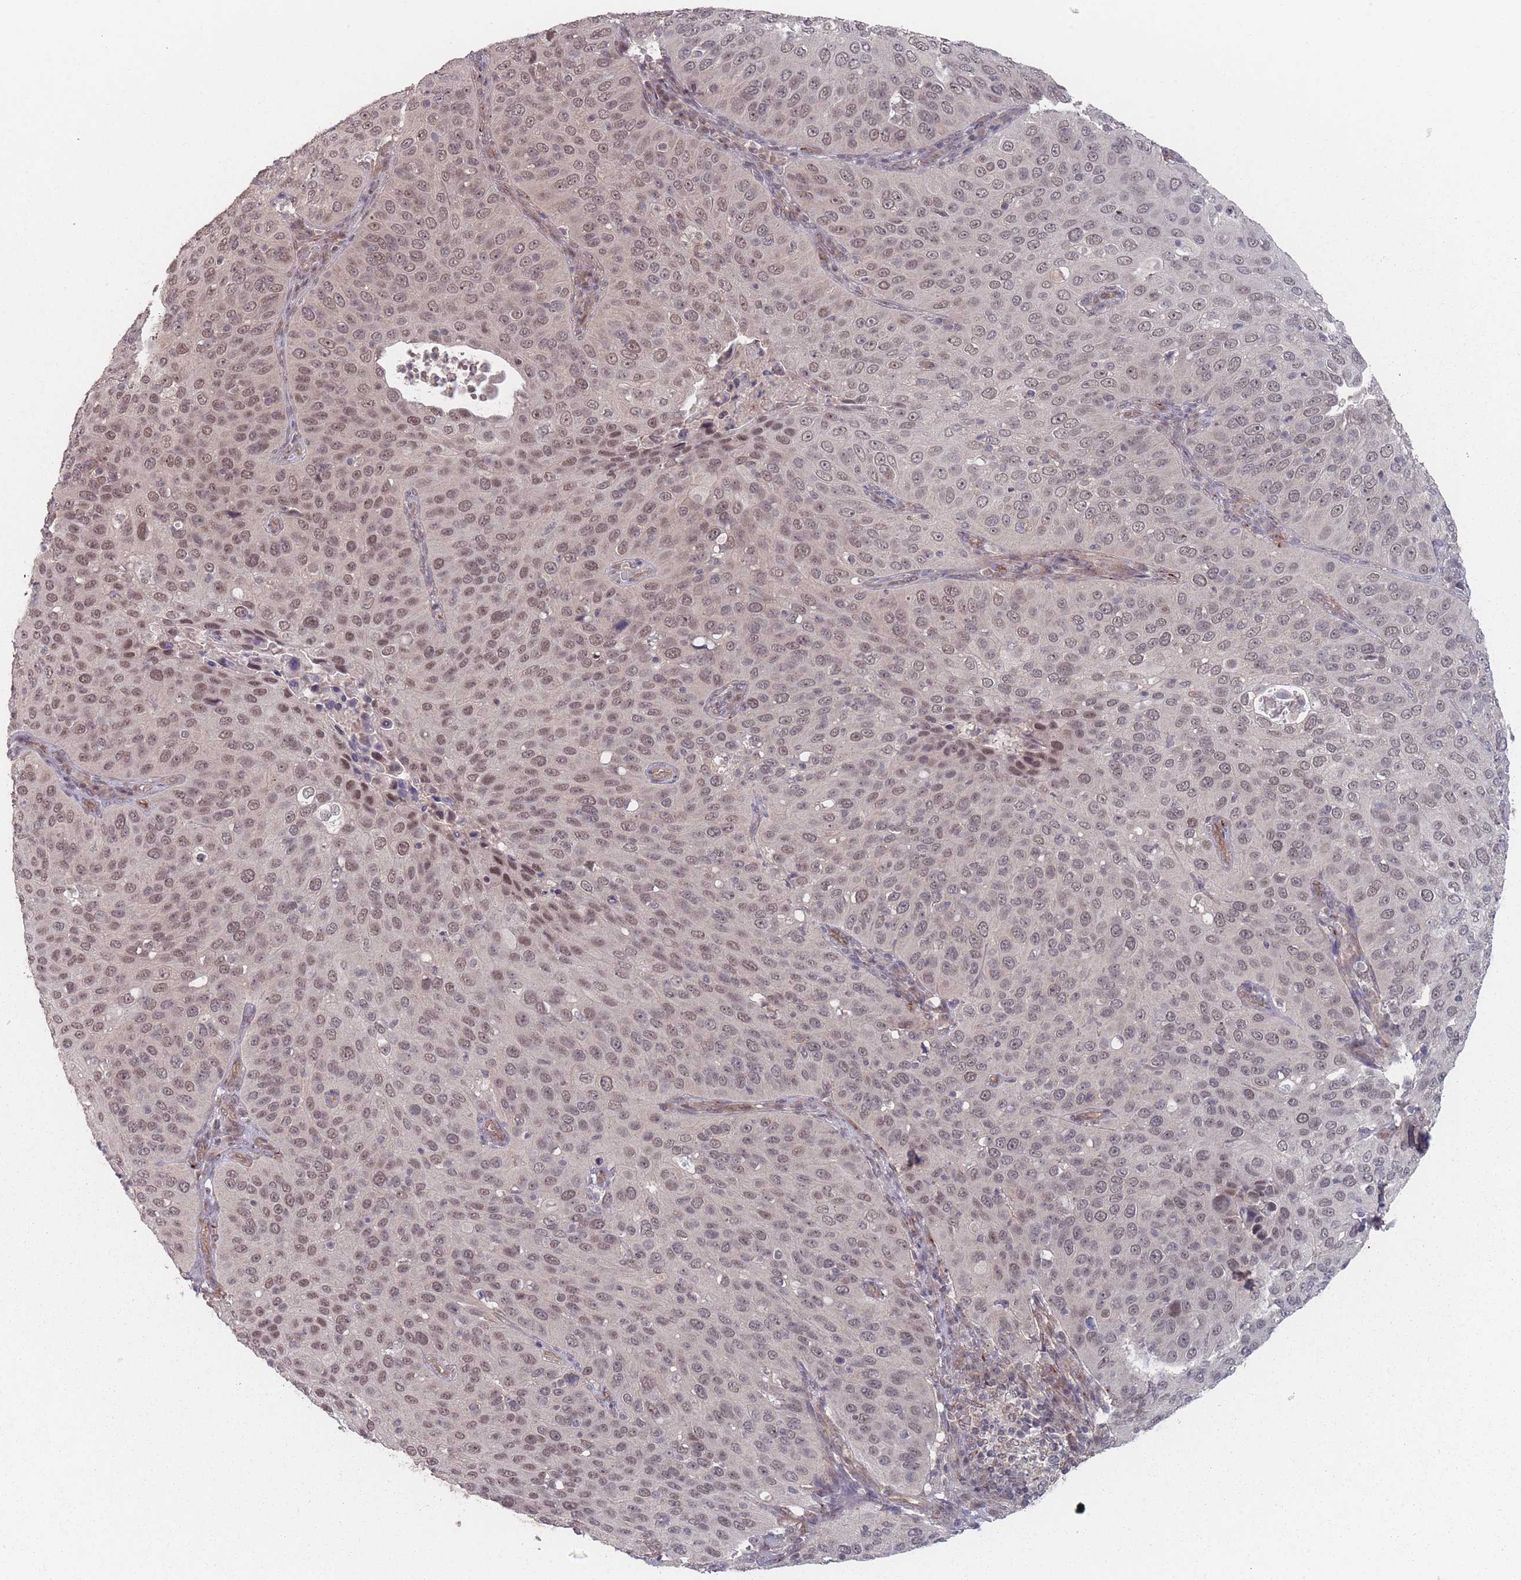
{"staining": {"intensity": "moderate", "quantity": ">75%", "location": "nuclear"}, "tissue": "cervical cancer", "cell_type": "Tumor cells", "image_type": "cancer", "snomed": [{"axis": "morphology", "description": "Squamous cell carcinoma, NOS"}, {"axis": "topography", "description": "Cervix"}], "caption": "A brown stain labels moderate nuclear positivity of a protein in human cervical cancer tumor cells.", "gene": "CNTRL", "patient": {"sex": "female", "age": 36}}